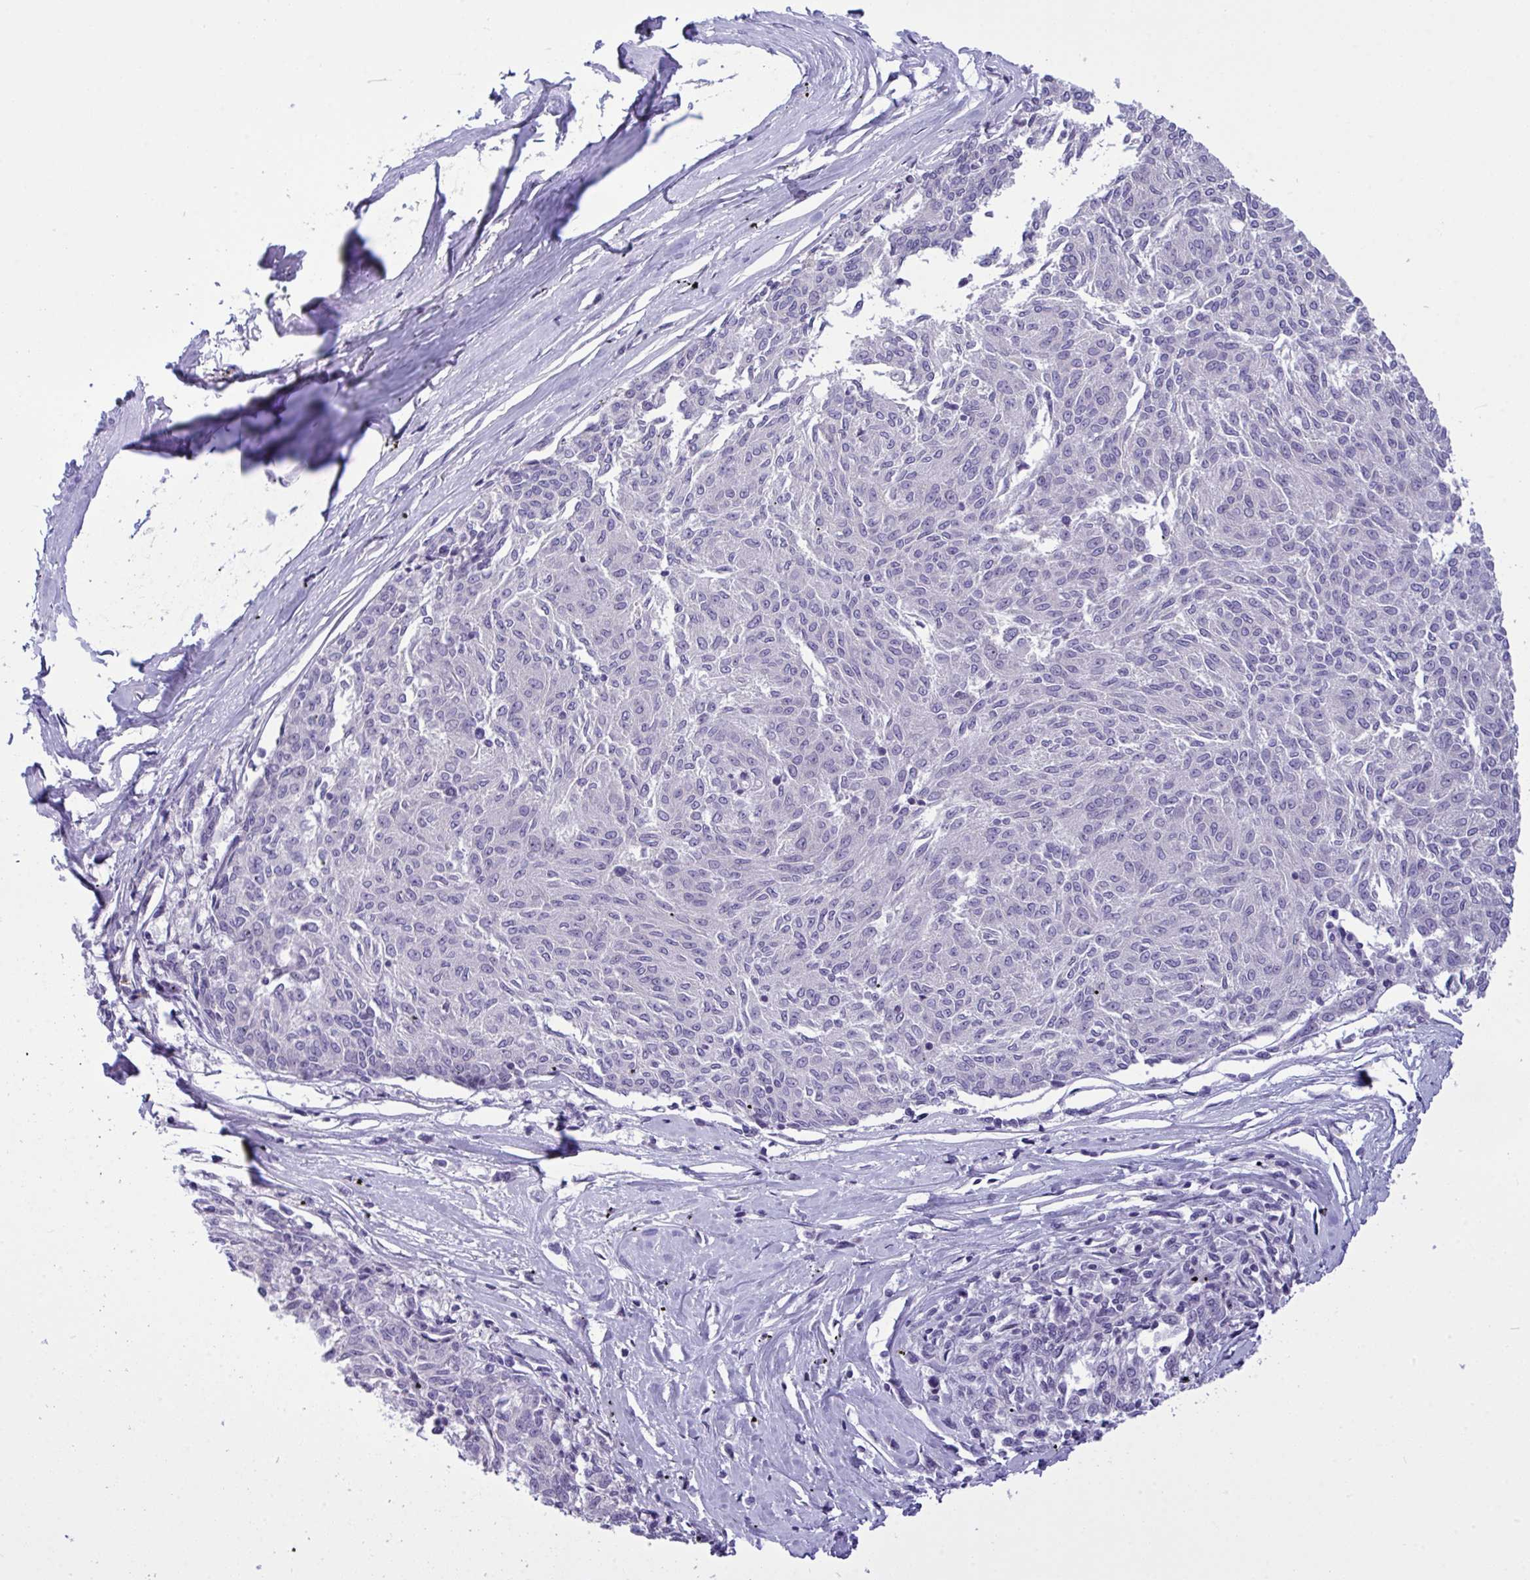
{"staining": {"intensity": "negative", "quantity": "none", "location": "none"}, "tissue": "melanoma", "cell_type": "Tumor cells", "image_type": "cancer", "snomed": [{"axis": "morphology", "description": "Malignant melanoma, NOS"}, {"axis": "topography", "description": "Skin"}], "caption": "Tumor cells show no significant staining in malignant melanoma.", "gene": "WDR97", "patient": {"sex": "female", "age": 72}}